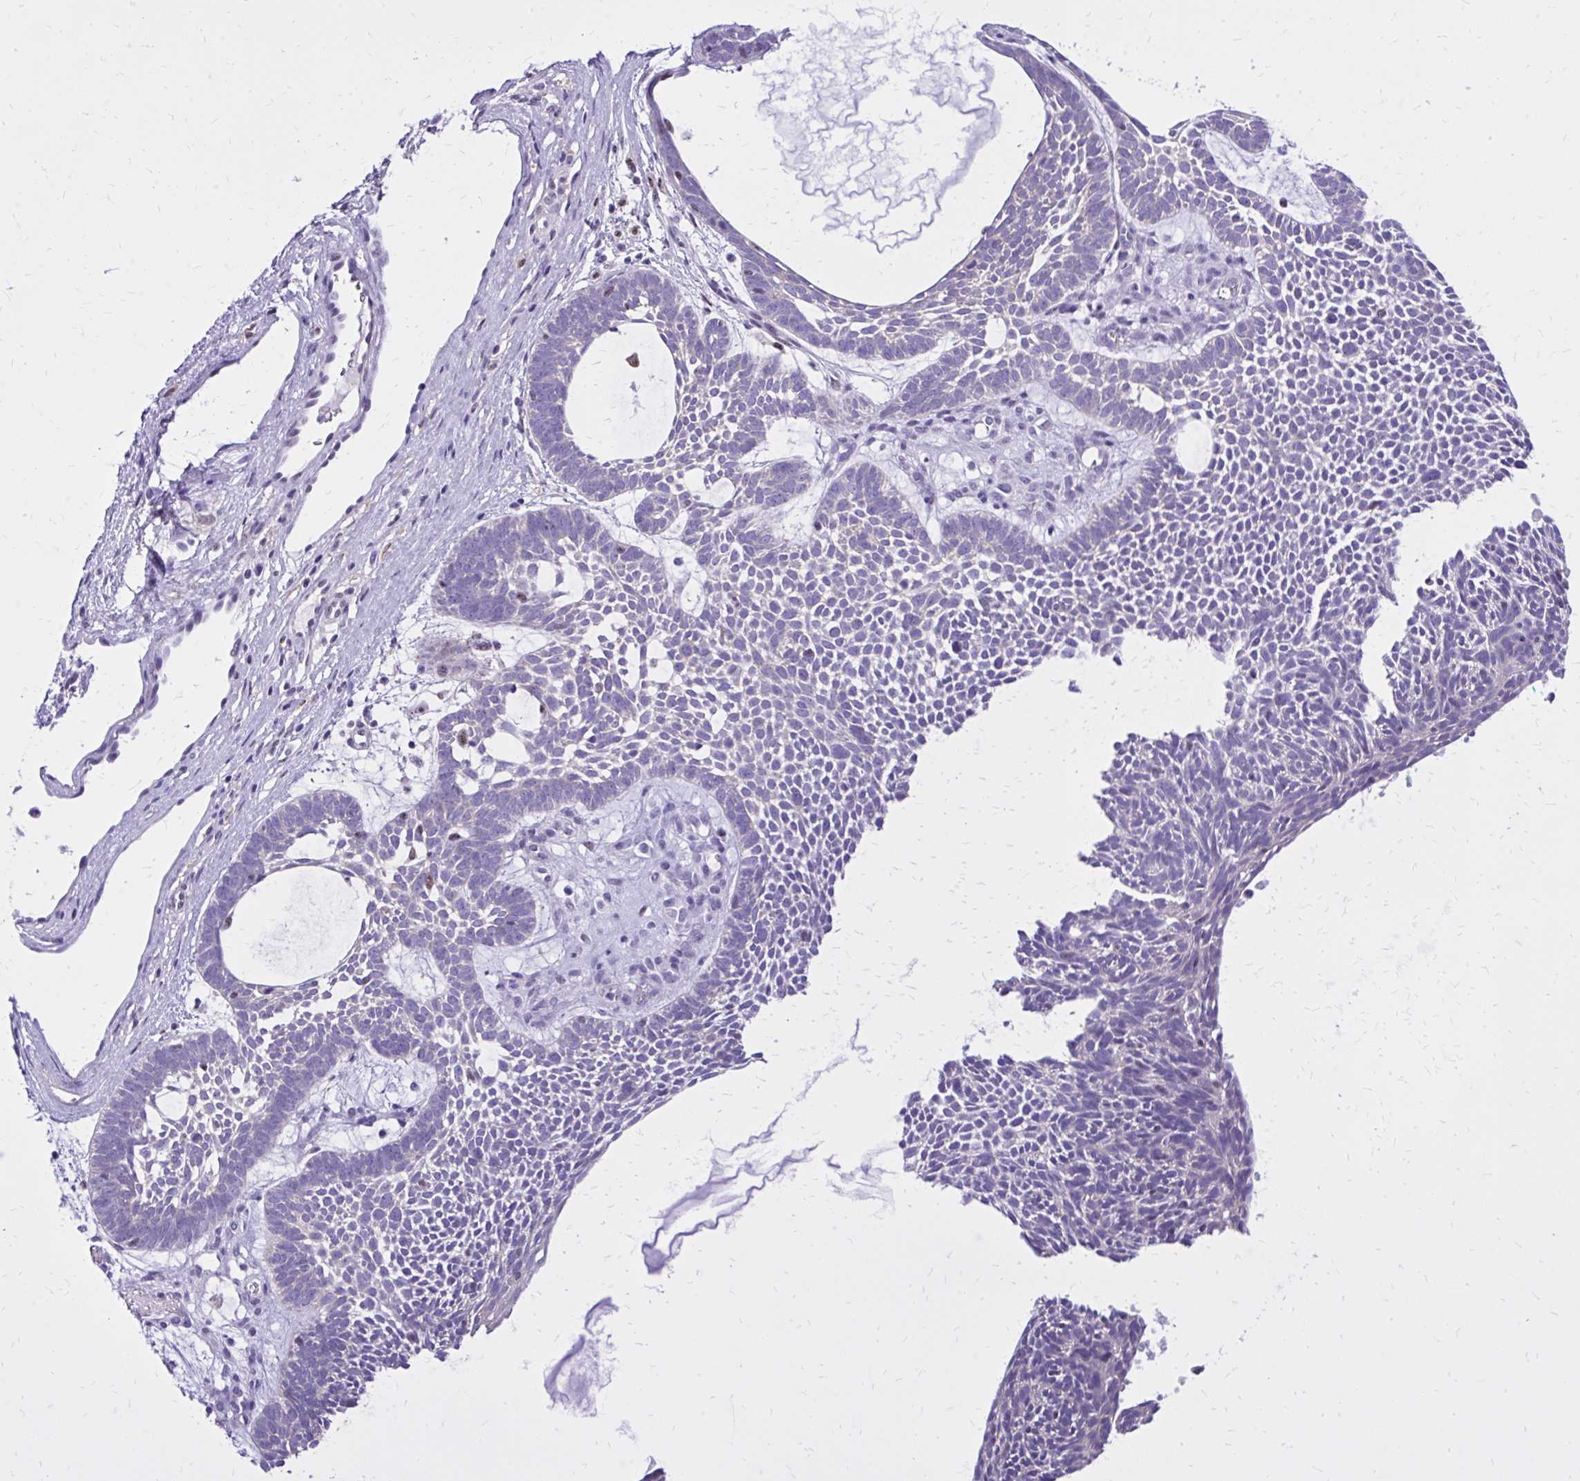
{"staining": {"intensity": "negative", "quantity": "none", "location": "none"}, "tissue": "skin cancer", "cell_type": "Tumor cells", "image_type": "cancer", "snomed": [{"axis": "morphology", "description": "Basal cell carcinoma"}, {"axis": "topography", "description": "Skin"}, {"axis": "topography", "description": "Skin of face"}], "caption": "The immunohistochemistry image has no significant staining in tumor cells of basal cell carcinoma (skin) tissue.", "gene": "RASL11B", "patient": {"sex": "male", "age": 83}}